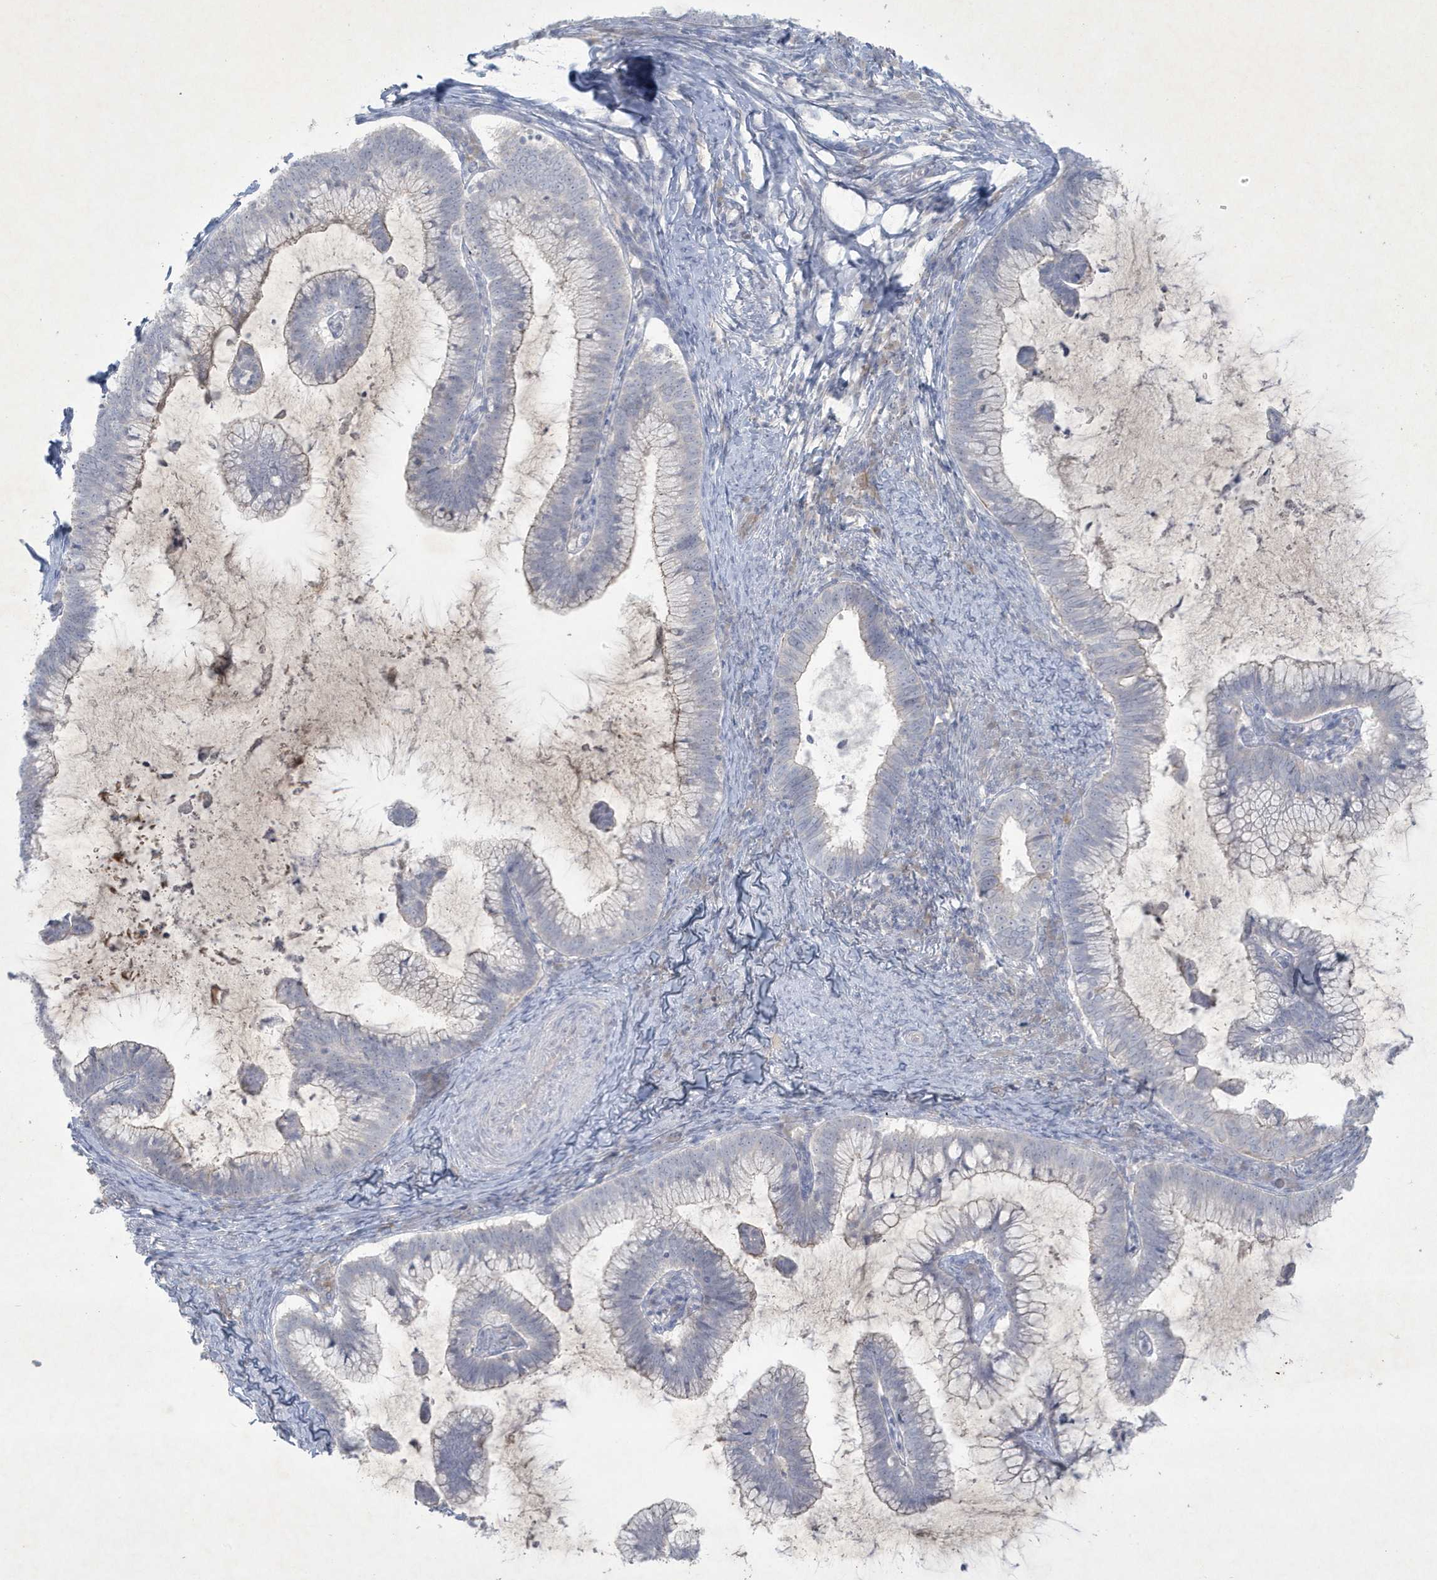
{"staining": {"intensity": "negative", "quantity": "none", "location": "none"}, "tissue": "cervical cancer", "cell_type": "Tumor cells", "image_type": "cancer", "snomed": [{"axis": "morphology", "description": "Adenocarcinoma, NOS"}, {"axis": "topography", "description": "Cervix"}], "caption": "Human cervical adenocarcinoma stained for a protein using immunohistochemistry displays no expression in tumor cells.", "gene": "CCDC24", "patient": {"sex": "female", "age": 36}}